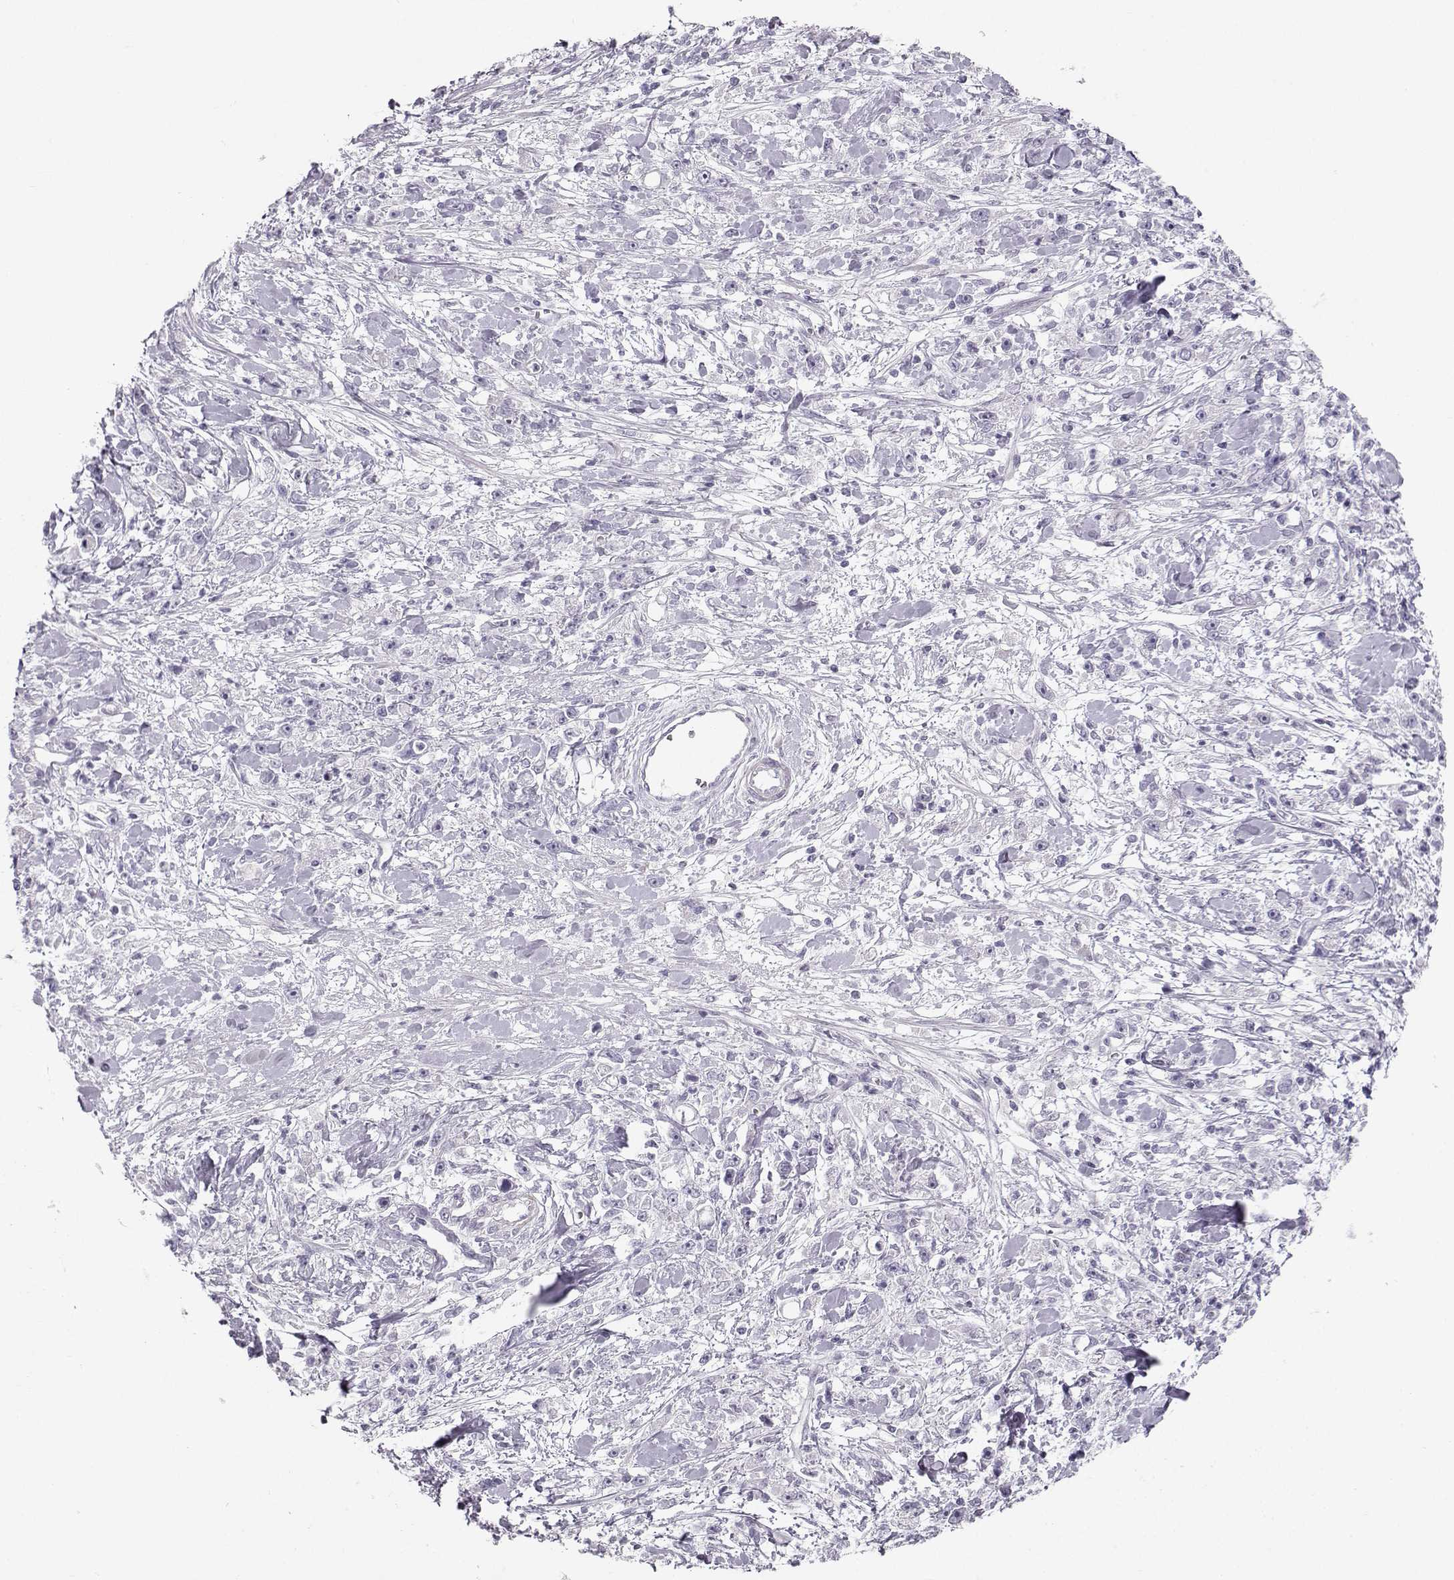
{"staining": {"intensity": "negative", "quantity": "none", "location": "none"}, "tissue": "stomach cancer", "cell_type": "Tumor cells", "image_type": "cancer", "snomed": [{"axis": "morphology", "description": "Adenocarcinoma, NOS"}, {"axis": "topography", "description": "Stomach"}], "caption": "There is no significant expression in tumor cells of stomach cancer (adenocarcinoma).", "gene": "CASR", "patient": {"sex": "female", "age": 59}}